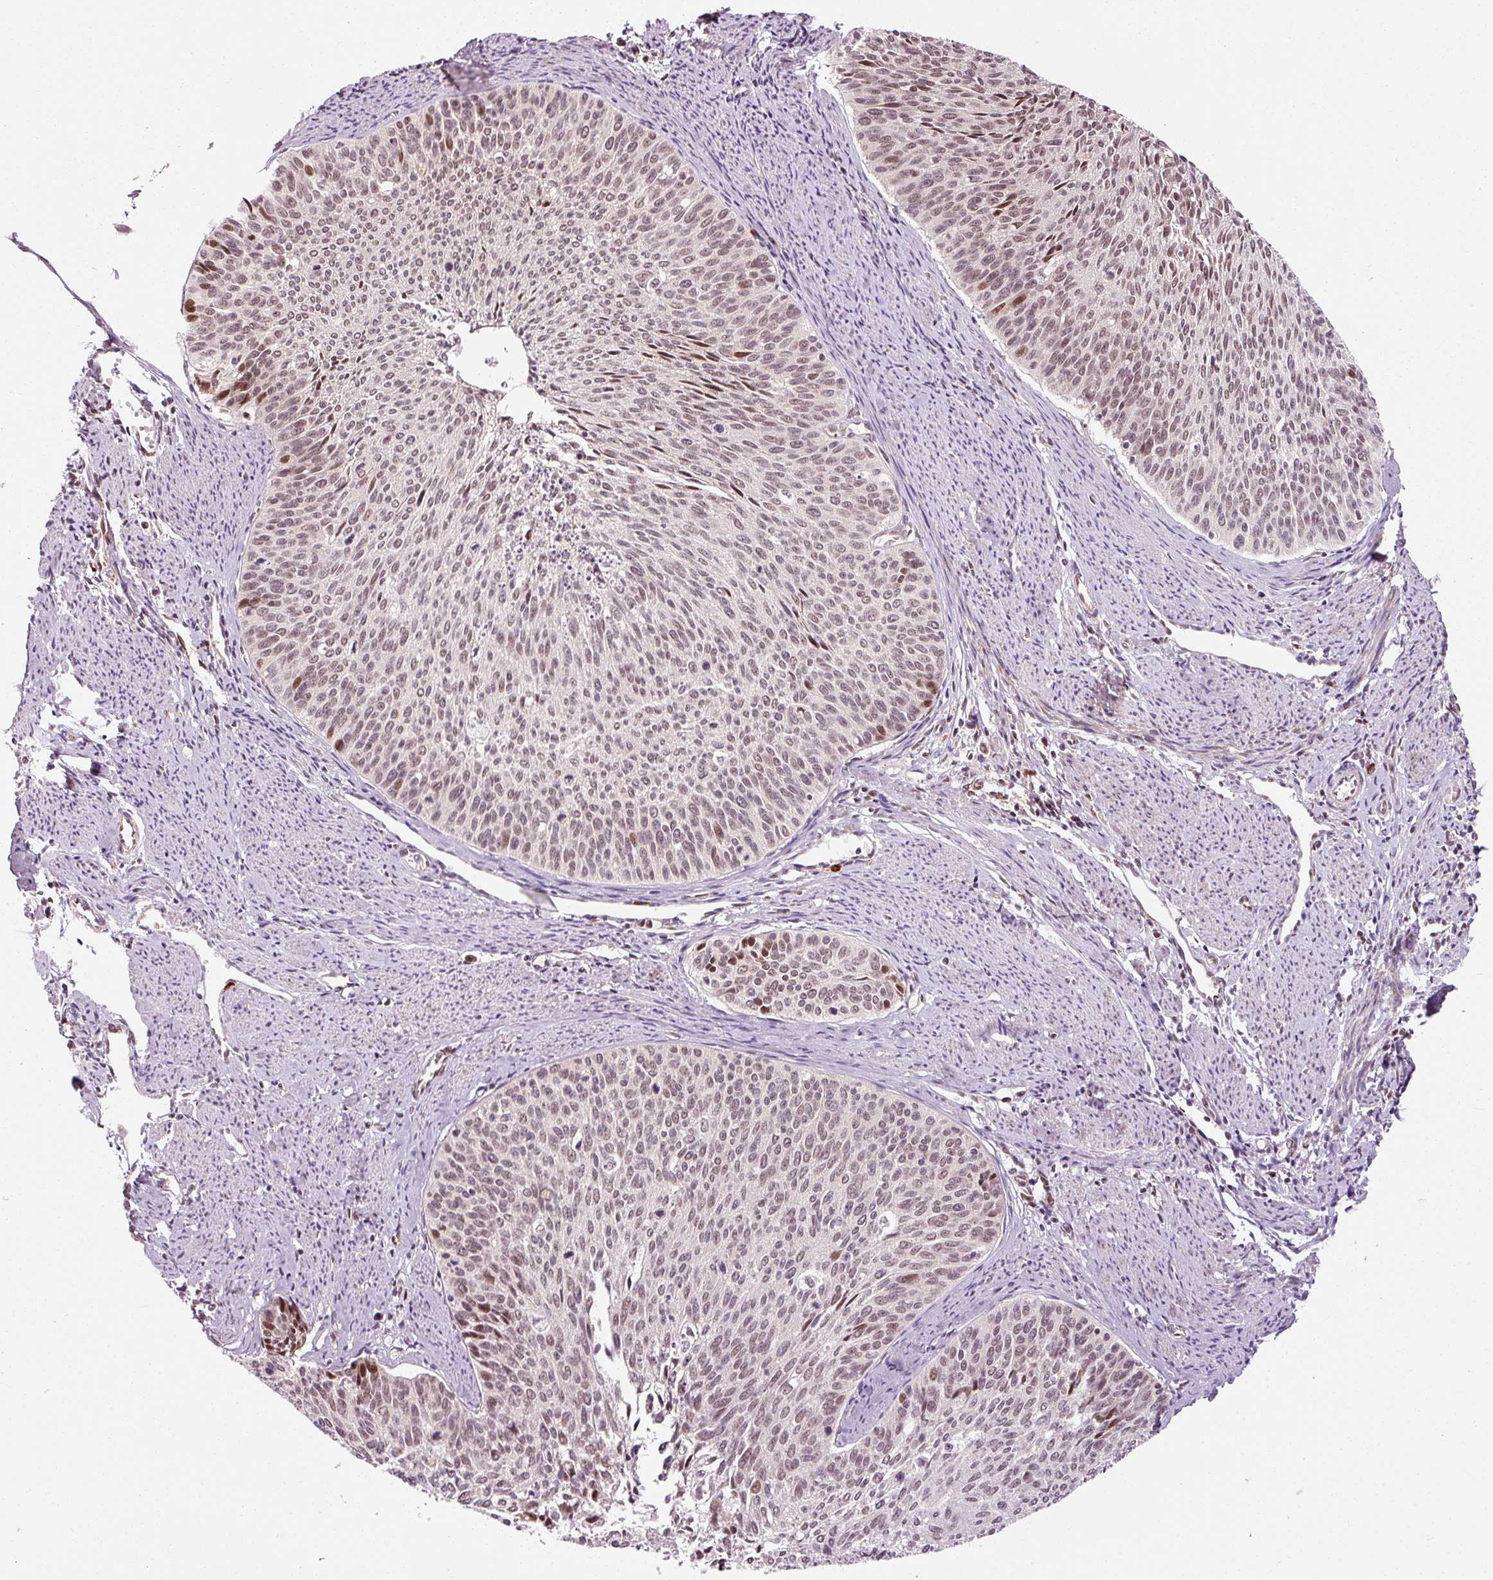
{"staining": {"intensity": "weak", "quantity": "25%-75%", "location": "nuclear"}, "tissue": "cervical cancer", "cell_type": "Tumor cells", "image_type": "cancer", "snomed": [{"axis": "morphology", "description": "Squamous cell carcinoma, NOS"}, {"axis": "topography", "description": "Cervix"}], "caption": "Protein staining of cervical cancer tissue displays weak nuclear positivity in approximately 25%-75% of tumor cells.", "gene": "ANKRD20A1", "patient": {"sex": "female", "age": 55}}